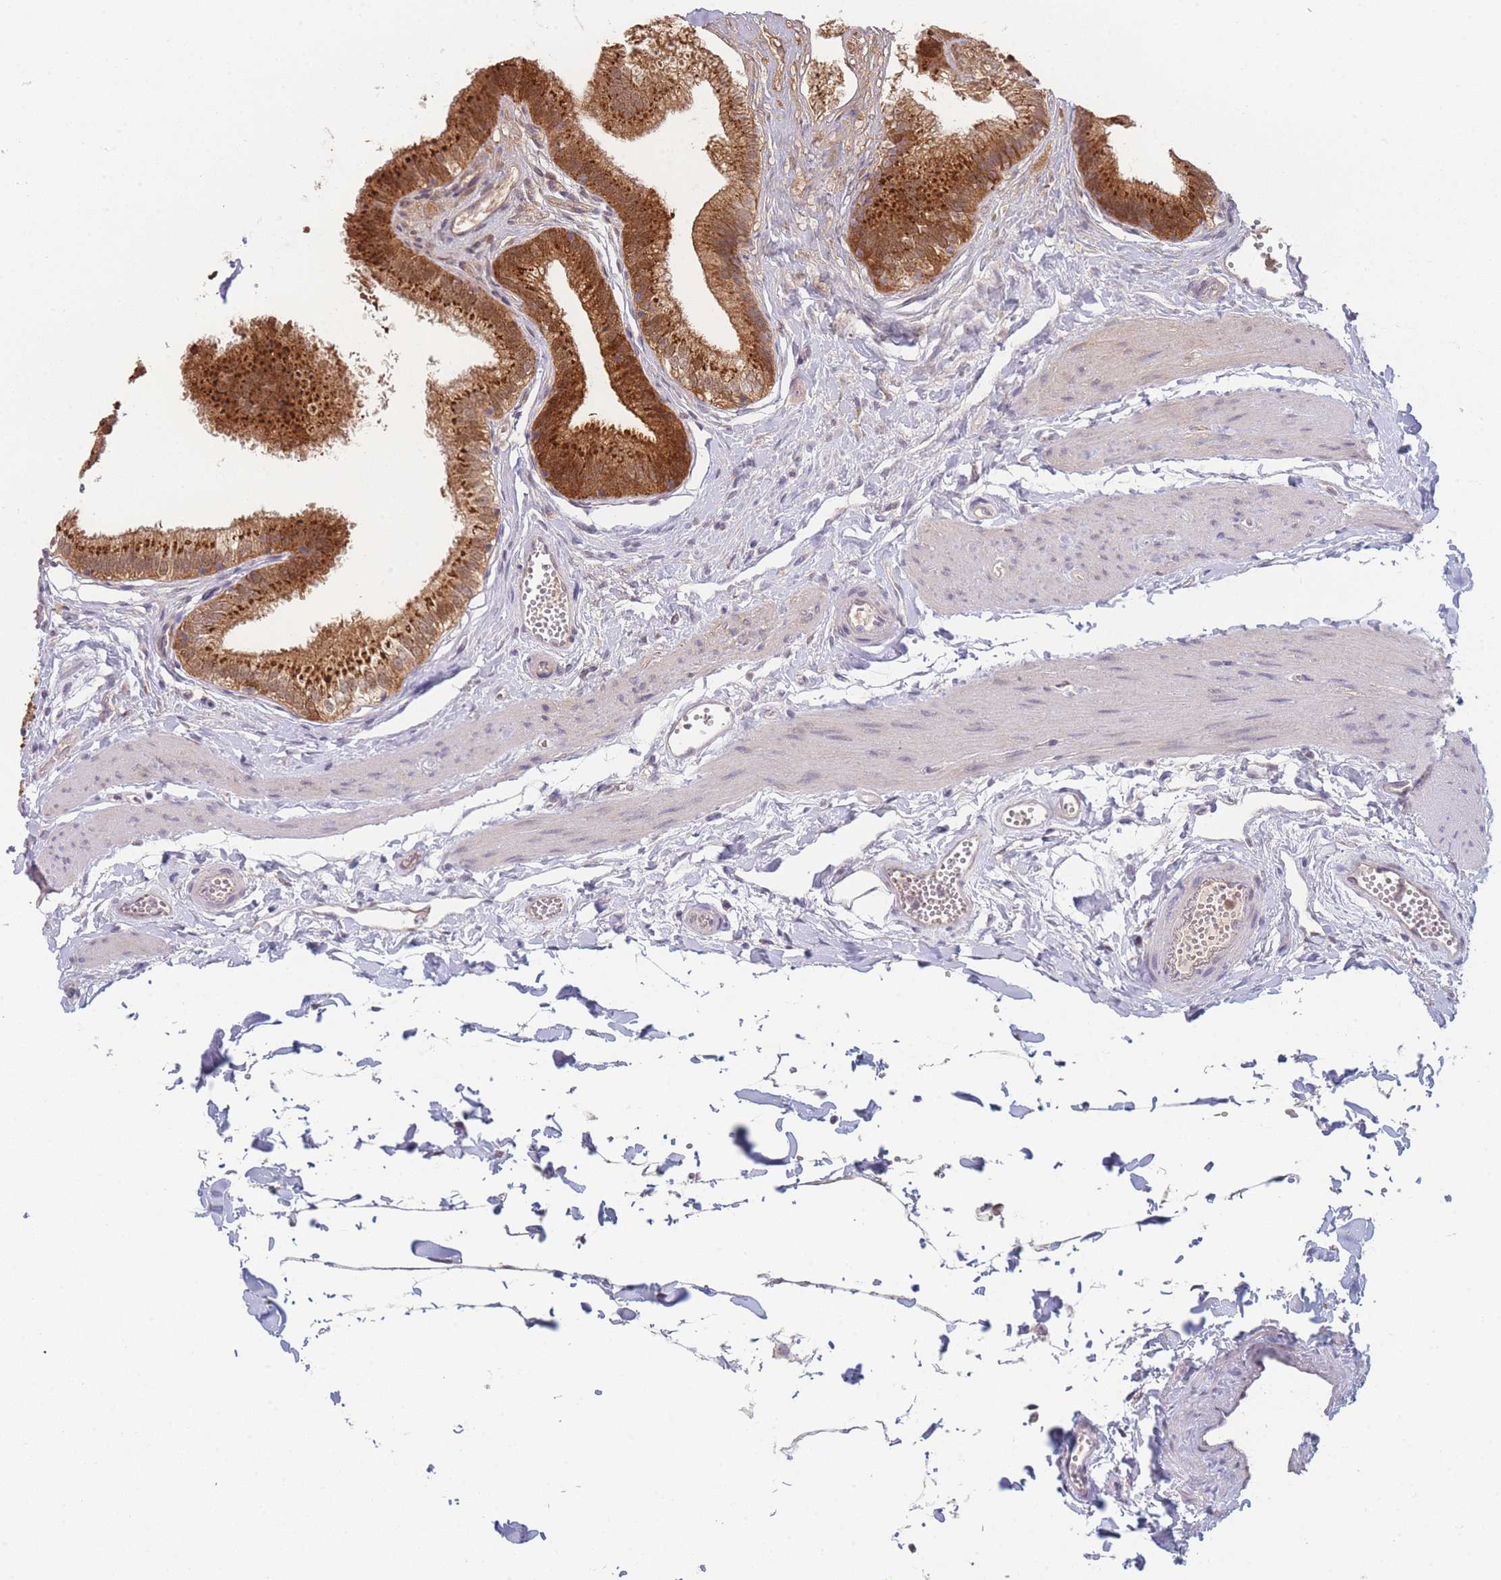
{"staining": {"intensity": "strong", "quantity": ">75%", "location": "cytoplasmic/membranous,nuclear"}, "tissue": "gallbladder", "cell_type": "Glandular cells", "image_type": "normal", "snomed": [{"axis": "morphology", "description": "Normal tissue, NOS"}, {"axis": "topography", "description": "Gallbladder"}], "caption": "An immunohistochemistry histopathology image of benign tissue is shown. Protein staining in brown highlights strong cytoplasmic/membranous,nuclear positivity in gallbladder within glandular cells.", "gene": "MRI1", "patient": {"sex": "female", "age": 54}}